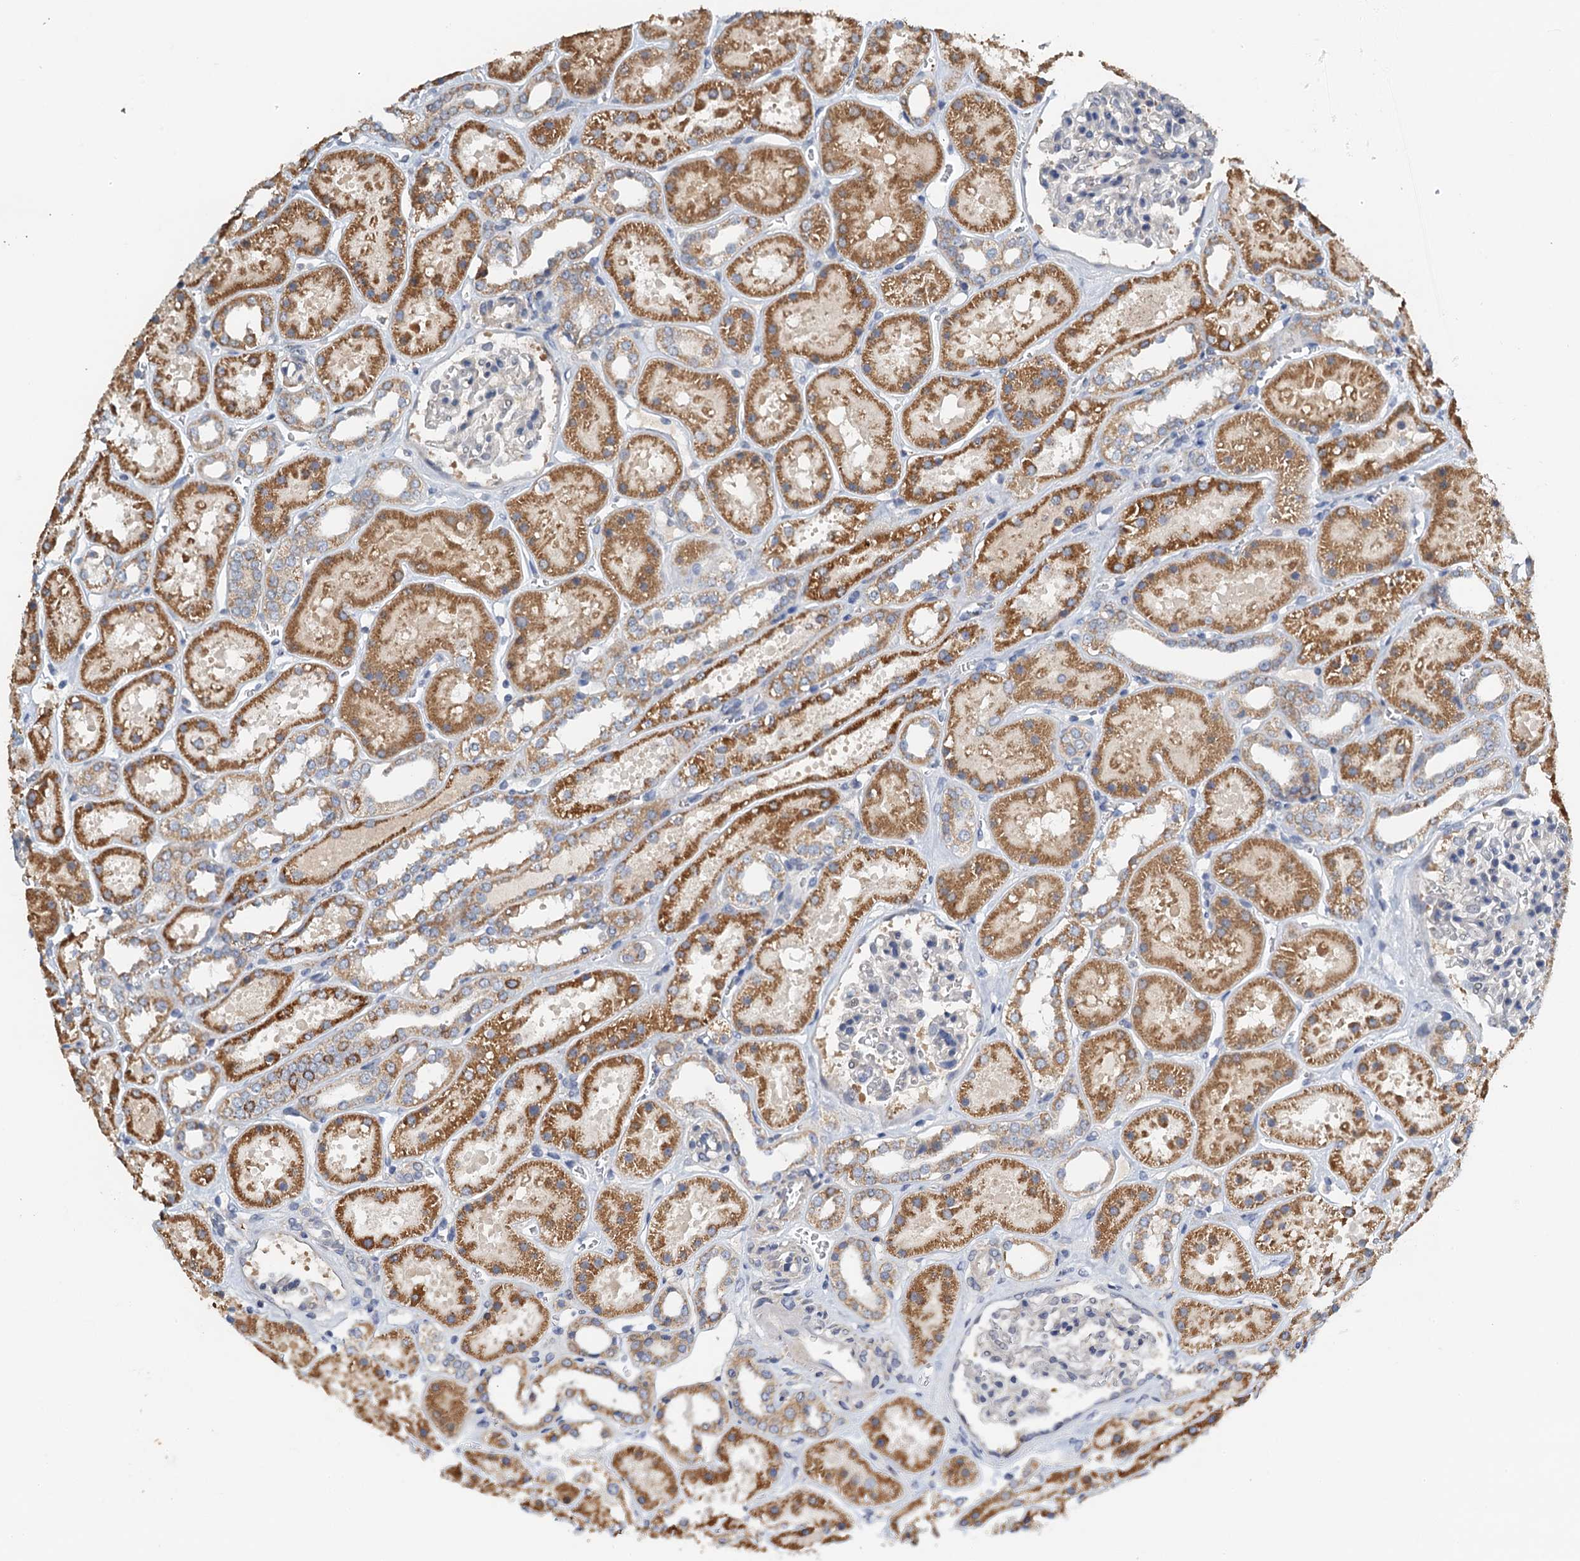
{"staining": {"intensity": "negative", "quantity": "none", "location": "none"}, "tissue": "kidney", "cell_type": "Cells in glomeruli", "image_type": "normal", "snomed": [{"axis": "morphology", "description": "Normal tissue, NOS"}, {"axis": "topography", "description": "Kidney"}], "caption": "Cells in glomeruli are negative for protein expression in unremarkable human kidney. Brightfield microscopy of immunohistochemistry stained with DAB (brown) and hematoxylin (blue), captured at high magnification.", "gene": "ZNF606", "patient": {"sex": "female", "age": 41}}